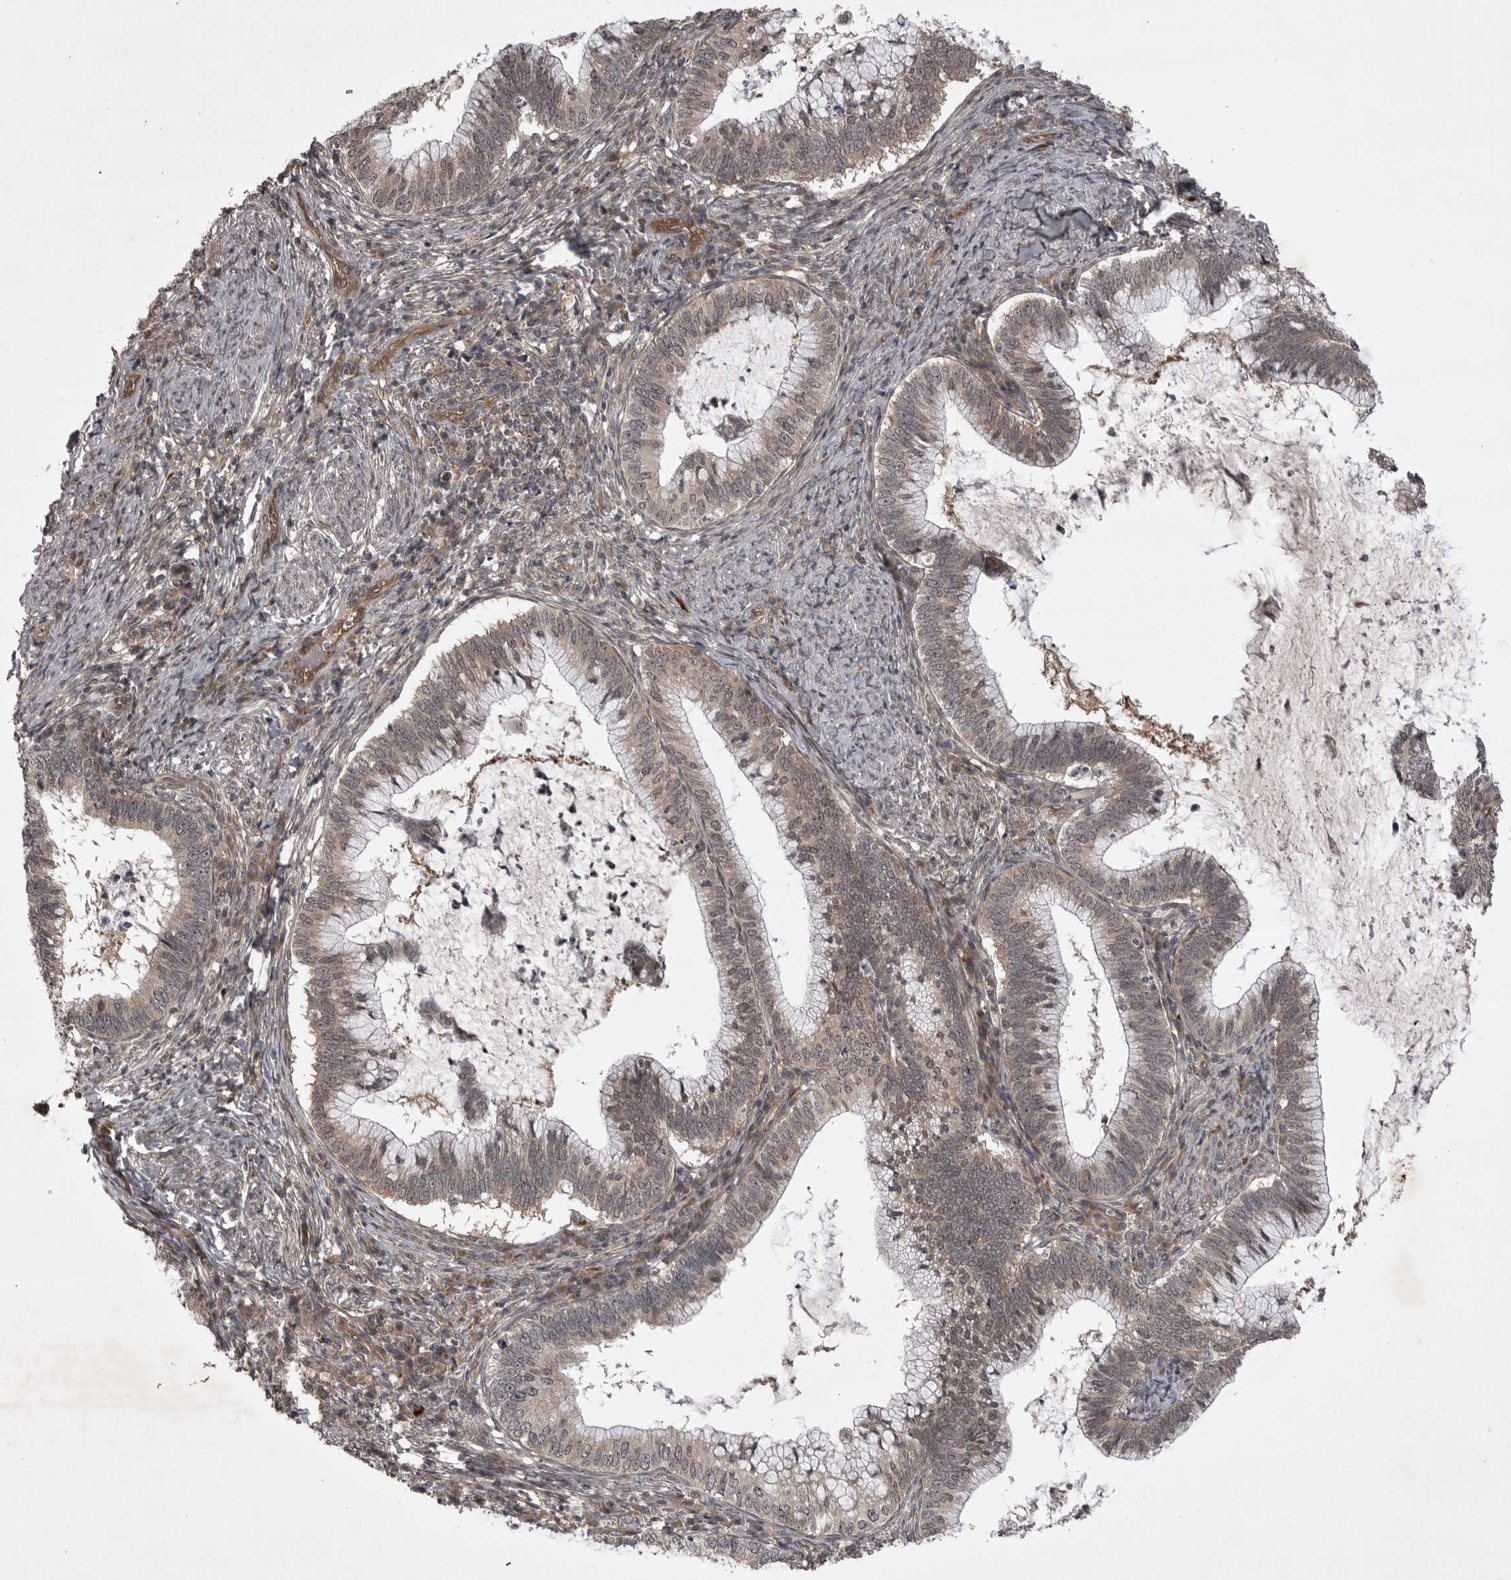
{"staining": {"intensity": "weak", "quantity": ">75%", "location": "cytoplasmic/membranous"}, "tissue": "cervical cancer", "cell_type": "Tumor cells", "image_type": "cancer", "snomed": [{"axis": "morphology", "description": "Adenocarcinoma, NOS"}, {"axis": "topography", "description": "Cervix"}], "caption": "The photomicrograph demonstrates immunohistochemical staining of cervical cancer (adenocarcinoma). There is weak cytoplasmic/membranous positivity is appreciated in about >75% of tumor cells. (DAB IHC, brown staining for protein, blue staining for nuclei).", "gene": "SNX16", "patient": {"sex": "female", "age": 36}}